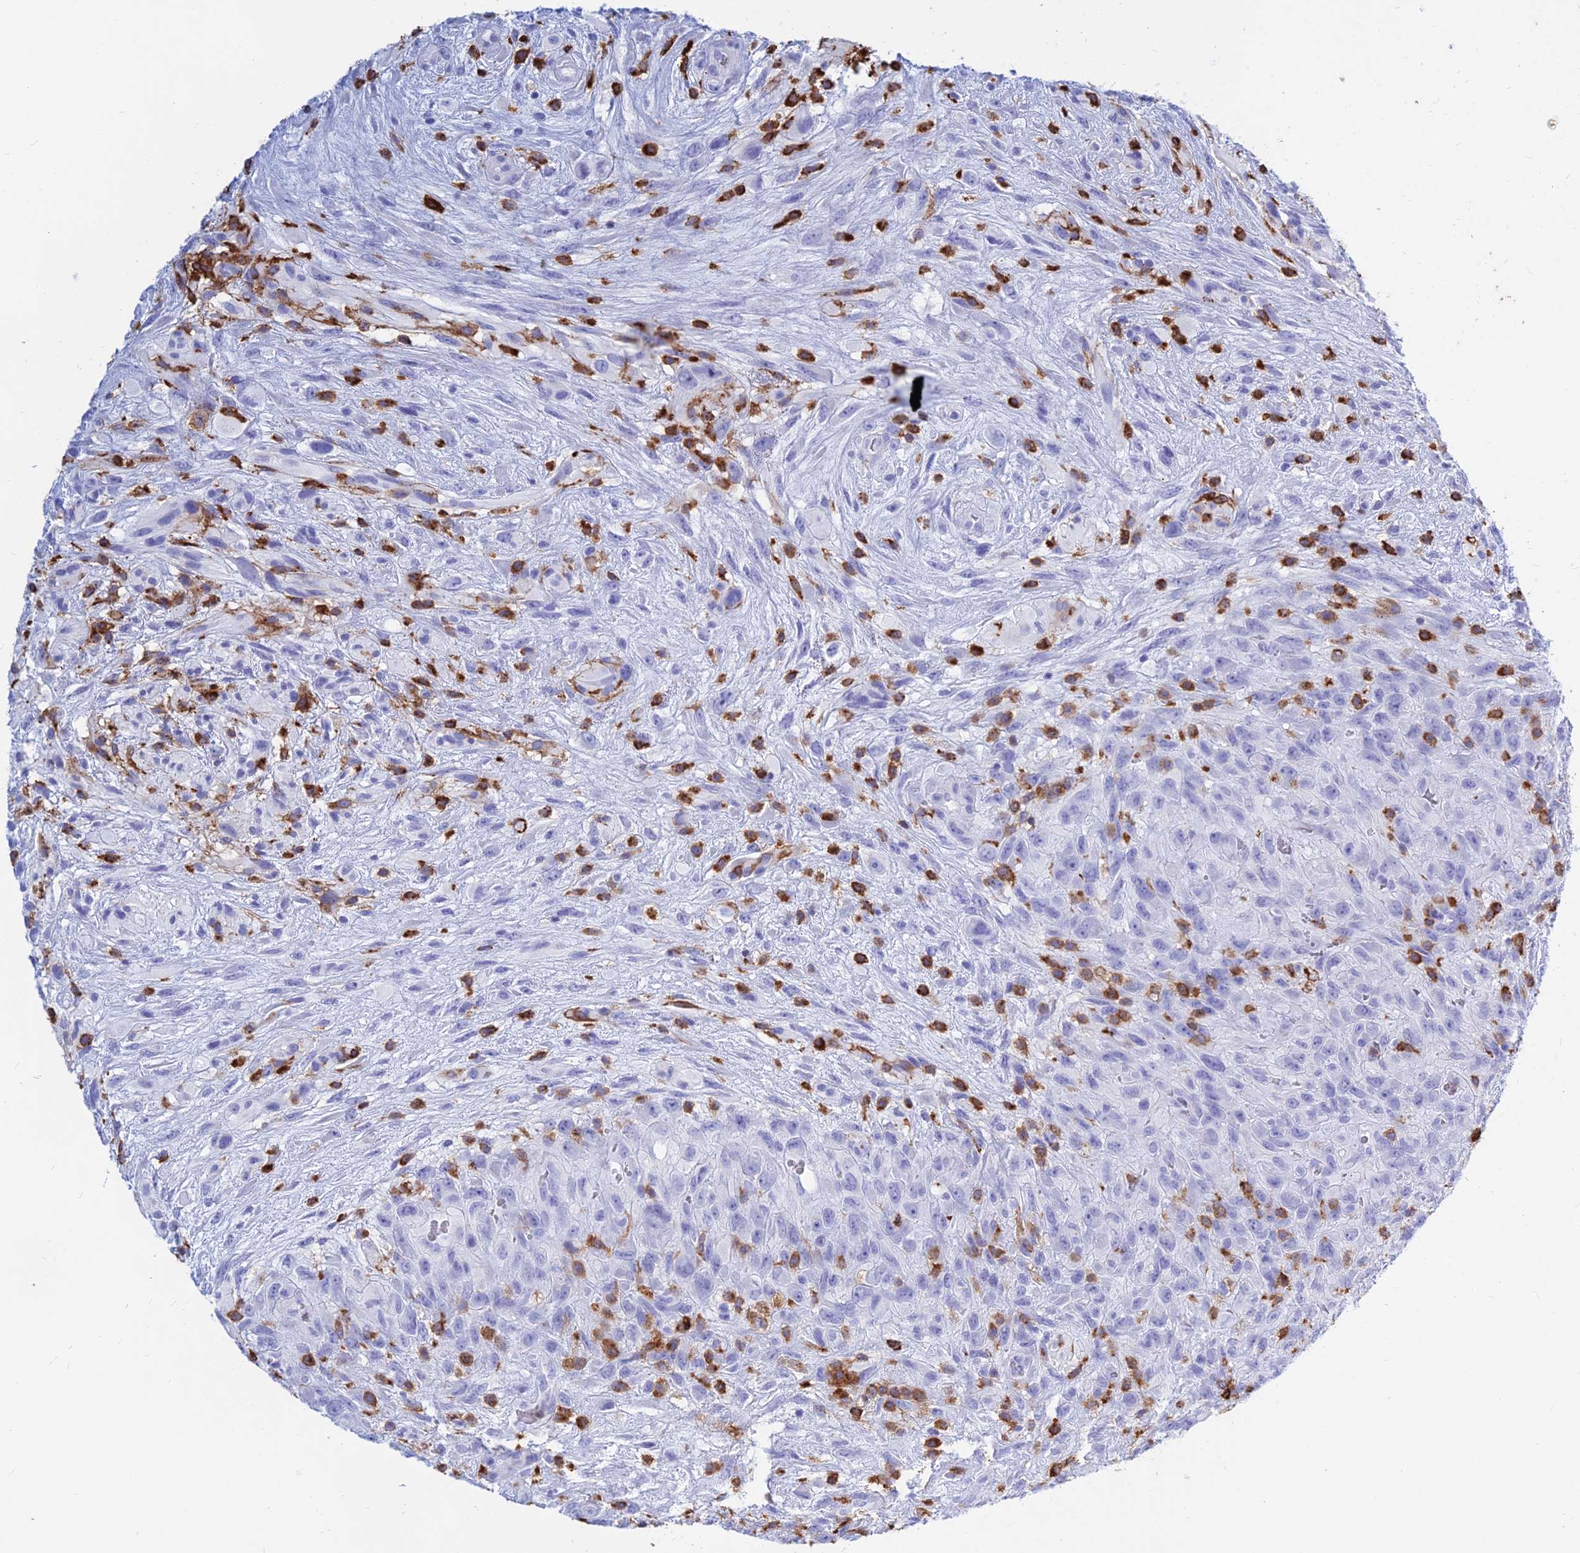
{"staining": {"intensity": "negative", "quantity": "none", "location": "none"}, "tissue": "glioma", "cell_type": "Tumor cells", "image_type": "cancer", "snomed": [{"axis": "morphology", "description": "Glioma, malignant, High grade"}, {"axis": "topography", "description": "Brain"}], "caption": "A photomicrograph of malignant high-grade glioma stained for a protein demonstrates no brown staining in tumor cells.", "gene": "HLA-DRB1", "patient": {"sex": "male", "age": 61}}